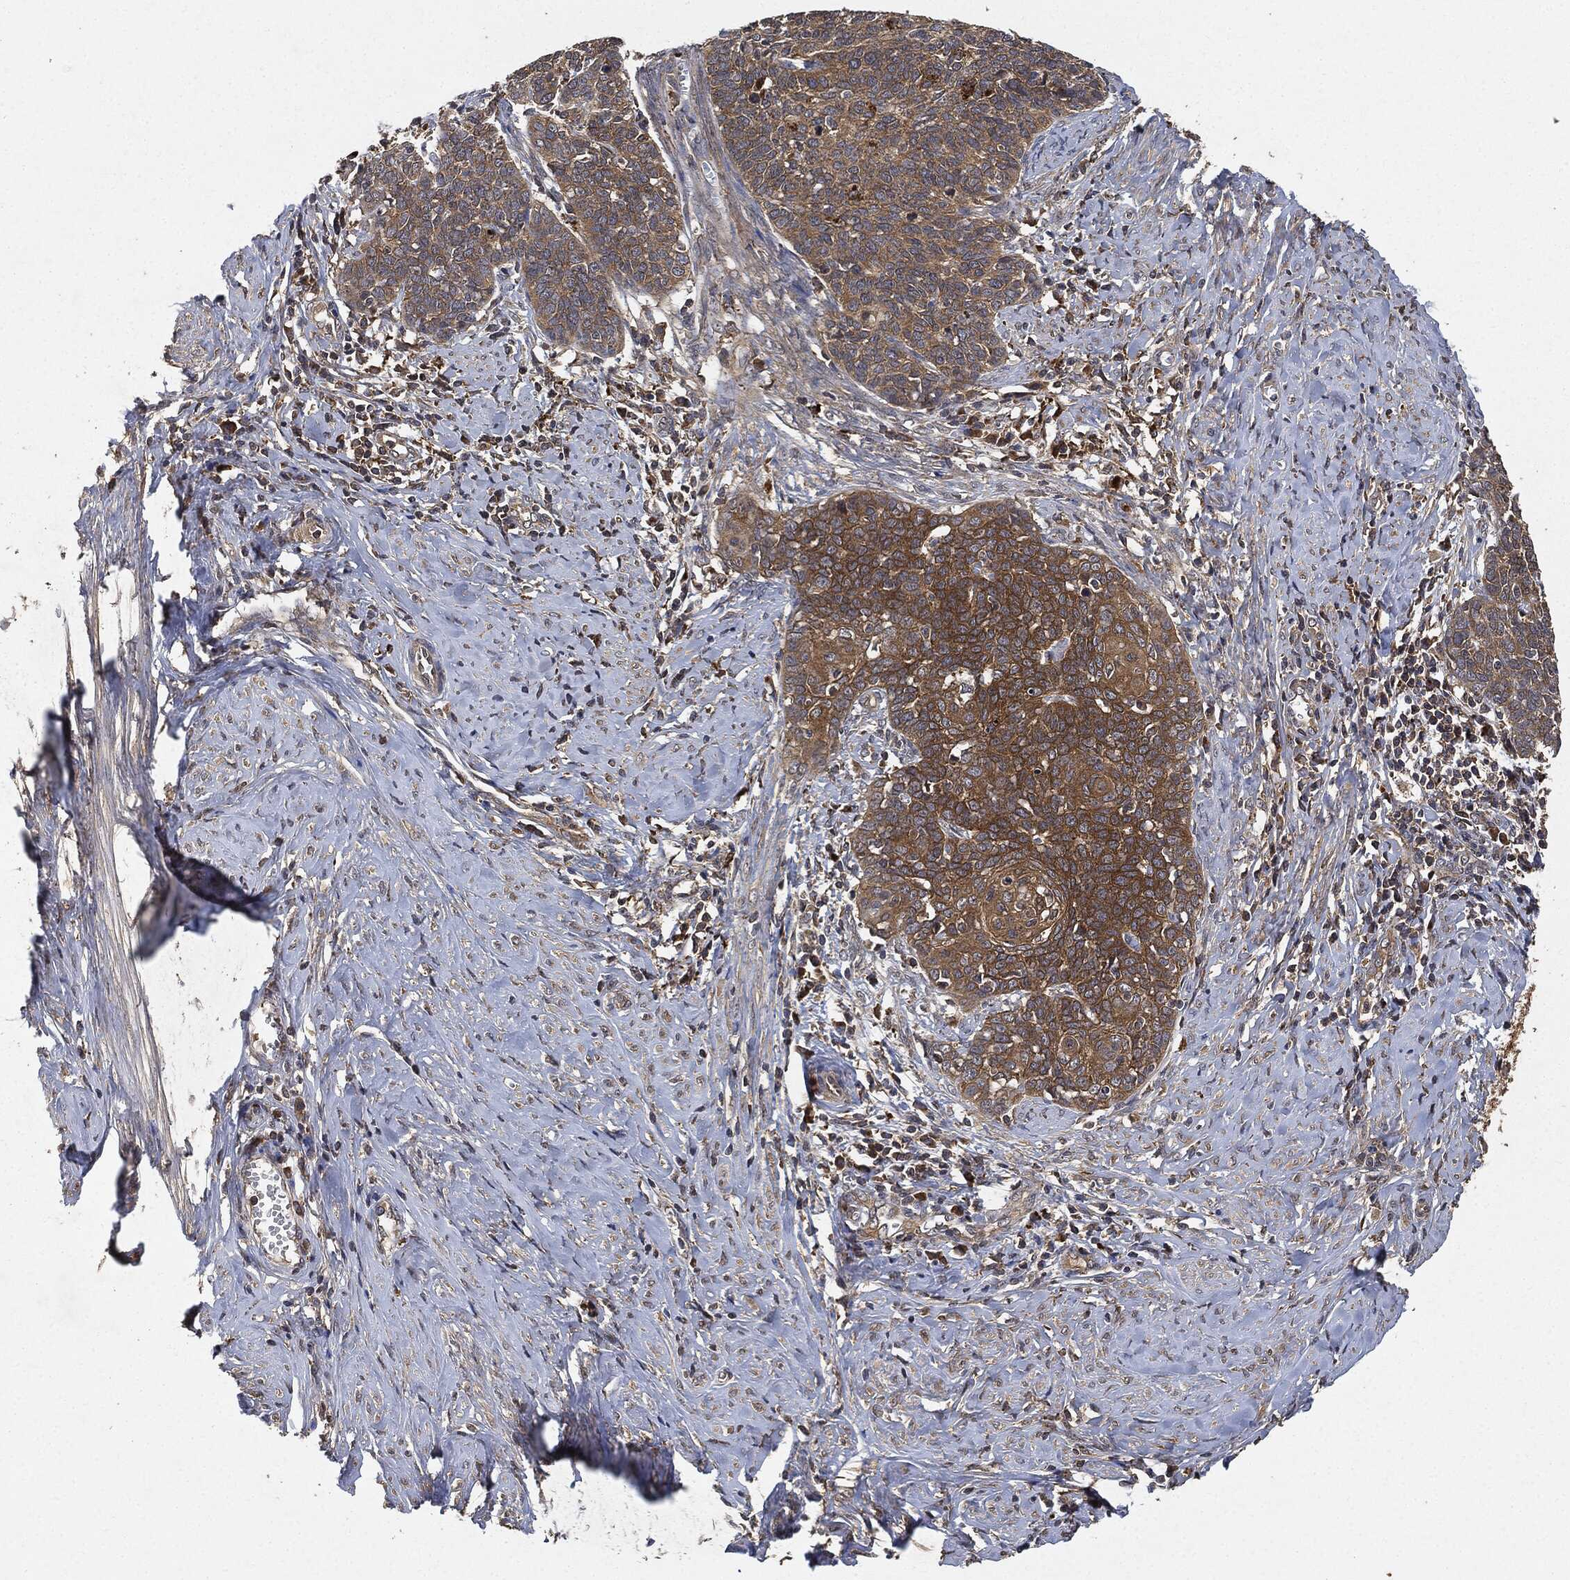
{"staining": {"intensity": "strong", "quantity": "25%-75%", "location": "cytoplasmic/membranous"}, "tissue": "cervical cancer", "cell_type": "Tumor cells", "image_type": "cancer", "snomed": [{"axis": "morphology", "description": "Normal tissue, NOS"}, {"axis": "morphology", "description": "Squamous cell carcinoma, NOS"}, {"axis": "topography", "description": "Cervix"}], "caption": "Approximately 25%-75% of tumor cells in cervical cancer (squamous cell carcinoma) exhibit strong cytoplasmic/membranous protein expression as visualized by brown immunohistochemical staining.", "gene": "BRAF", "patient": {"sex": "female", "age": 39}}